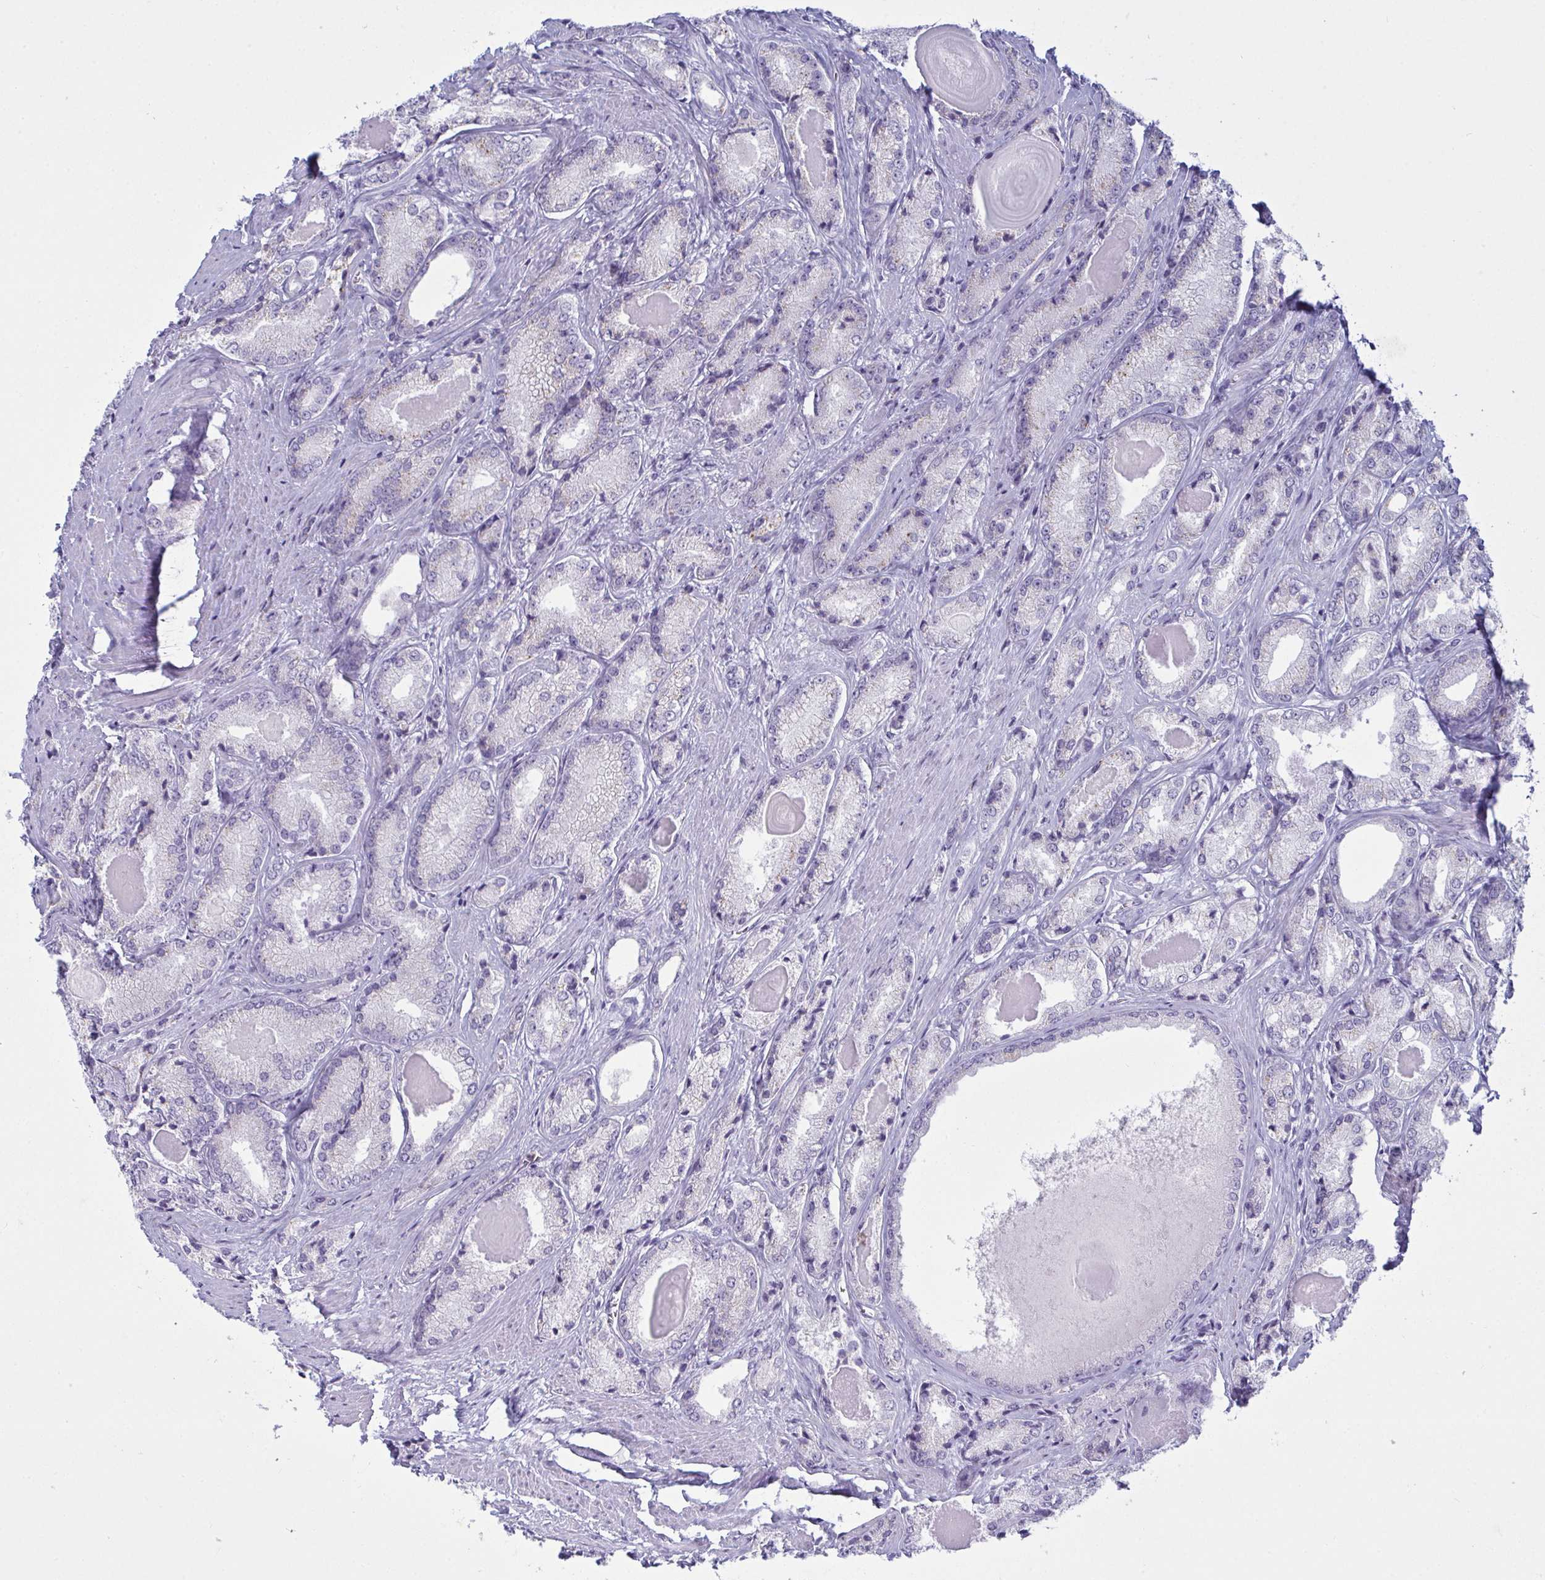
{"staining": {"intensity": "negative", "quantity": "none", "location": "none"}, "tissue": "prostate cancer", "cell_type": "Tumor cells", "image_type": "cancer", "snomed": [{"axis": "morphology", "description": "Adenocarcinoma, NOS"}, {"axis": "morphology", "description": "Adenocarcinoma, Low grade"}, {"axis": "topography", "description": "Prostate"}], "caption": "An immunohistochemistry photomicrograph of prostate cancer is shown. There is no staining in tumor cells of prostate cancer.", "gene": "SERPINB10", "patient": {"sex": "male", "age": 68}}